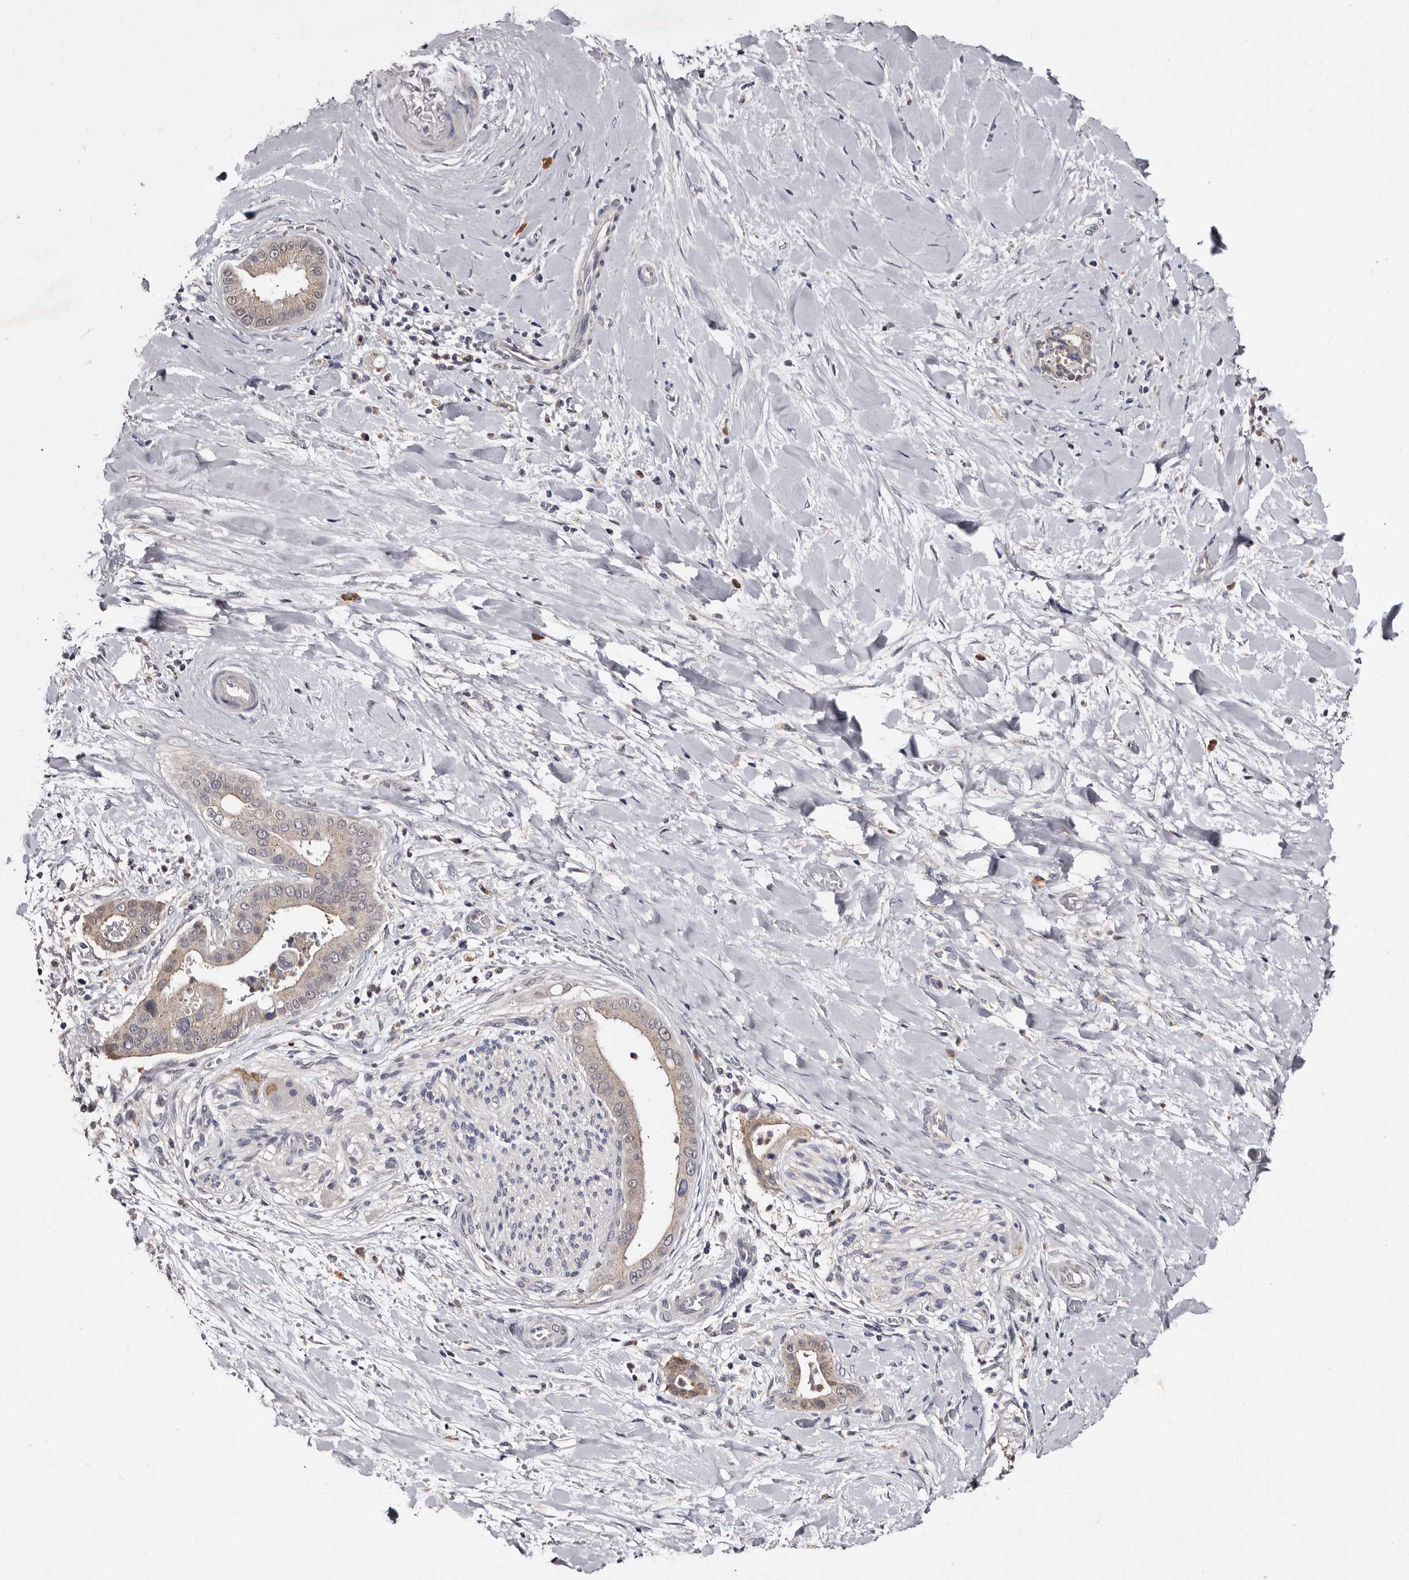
{"staining": {"intensity": "weak", "quantity": ">75%", "location": "cytoplasmic/membranous"}, "tissue": "liver cancer", "cell_type": "Tumor cells", "image_type": "cancer", "snomed": [{"axis": "morphology", "description": "Cholangiocarcinoma"}, {"axis": "topography", "description": "Liver"}], "caption": "Liver cancer stained for a protein (brown) exhibits weak cytoplasmic/membranous positive positivity in approximately >75% of tumor cells.", "gene": "DNPH1", "patient": {"sex": "female", "age": 54}}